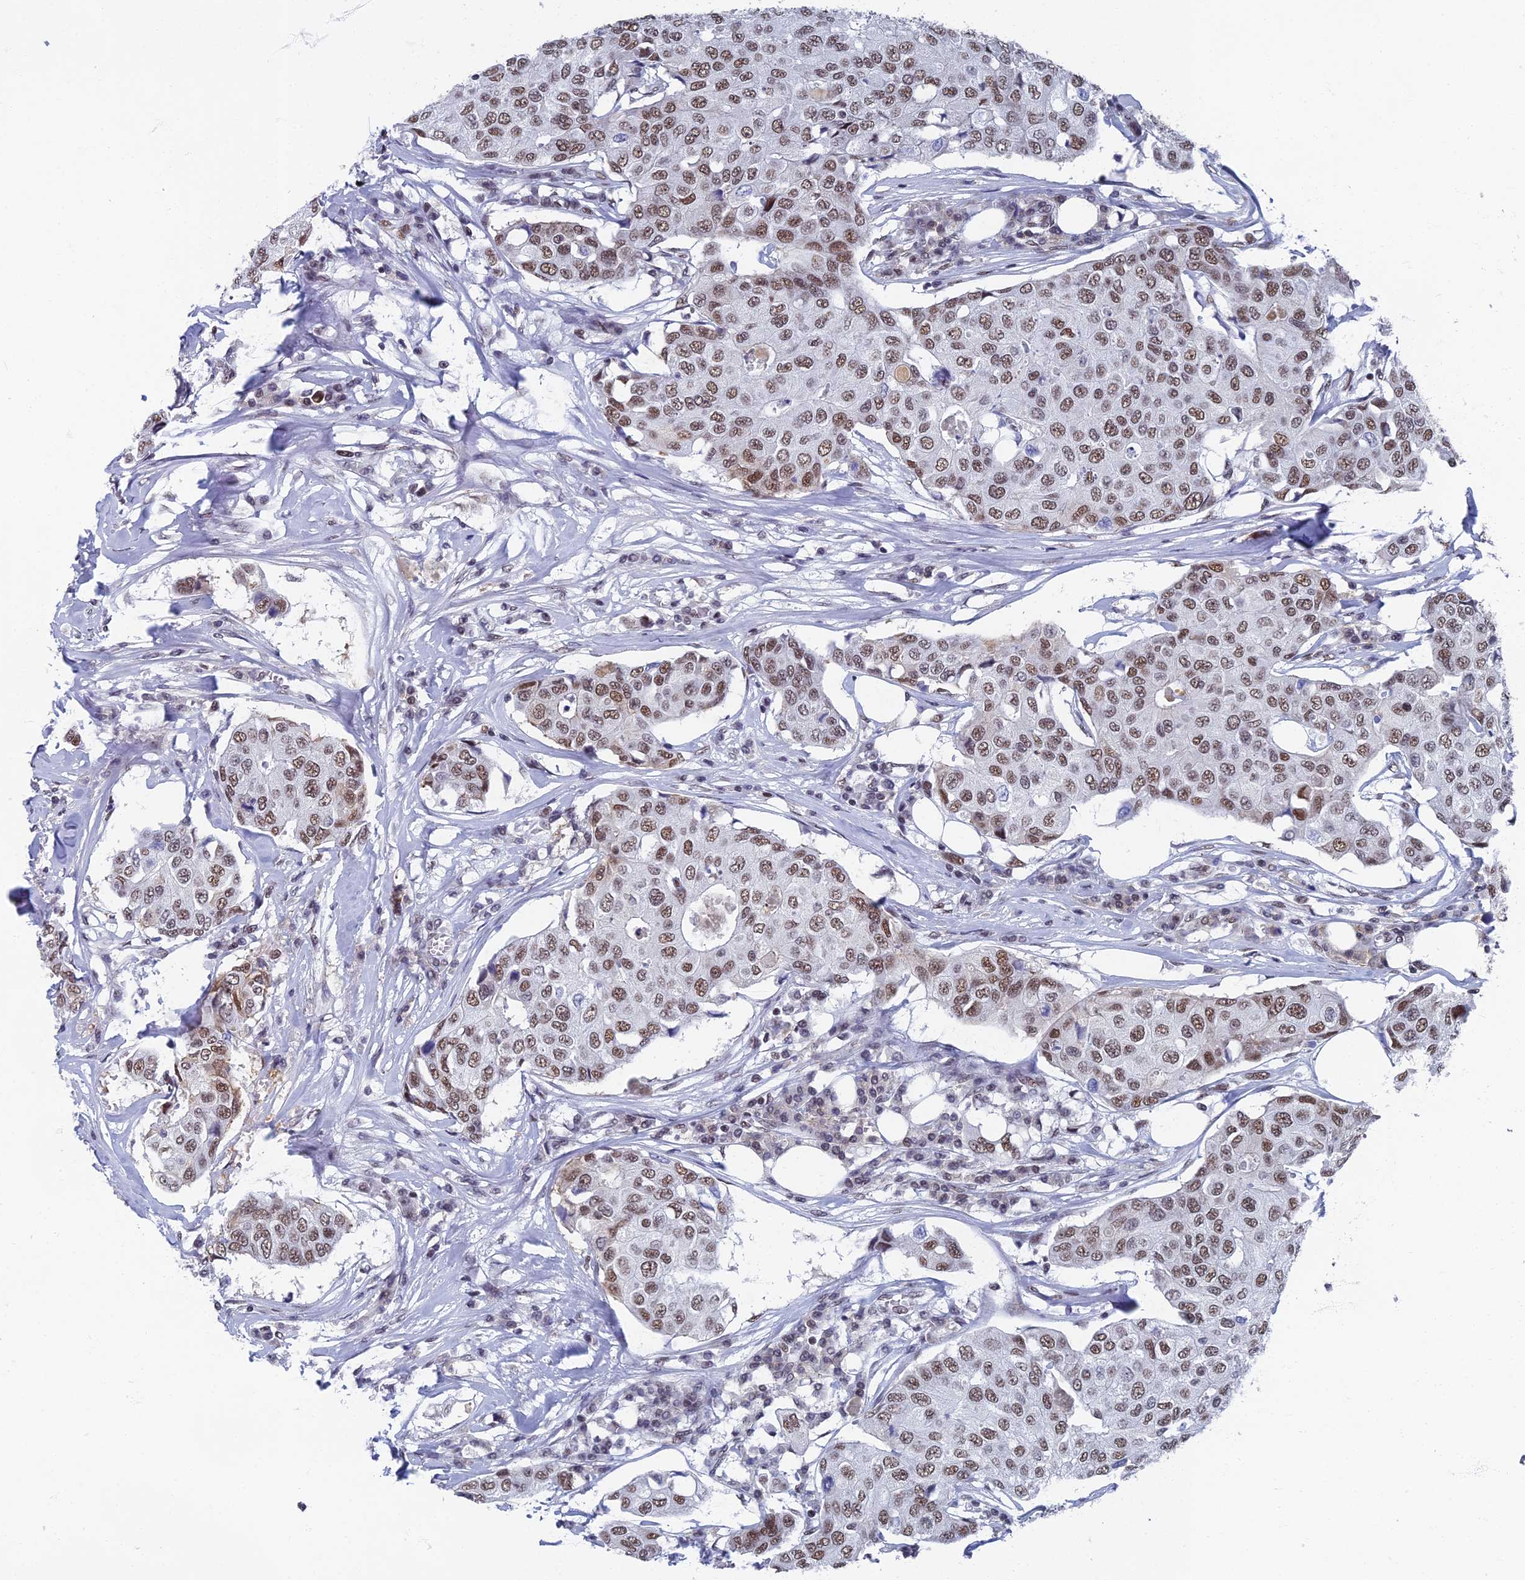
{"staining": {"intensity": "moderate", "quantity": ">75%", "location": "nuclear"}, "tissue": "breast cancer", "cell_type": "Tumor cells", "image_type": "cancer", "snomed": [{"axis": "morphology", "description": "Duct carcinoma"}, {"axis": "topography", "description": "Breast"}], "caption": "The immunohistochemical stain labels moderate nuclear positivity in tumor cells of breast cancer tissue. Immunohistochemistry (ihc) stains the protein of interest in brown and the nuclei are stained blue.", "gene": "TAF13", "patient": {"sex": "female", "age": 80}}